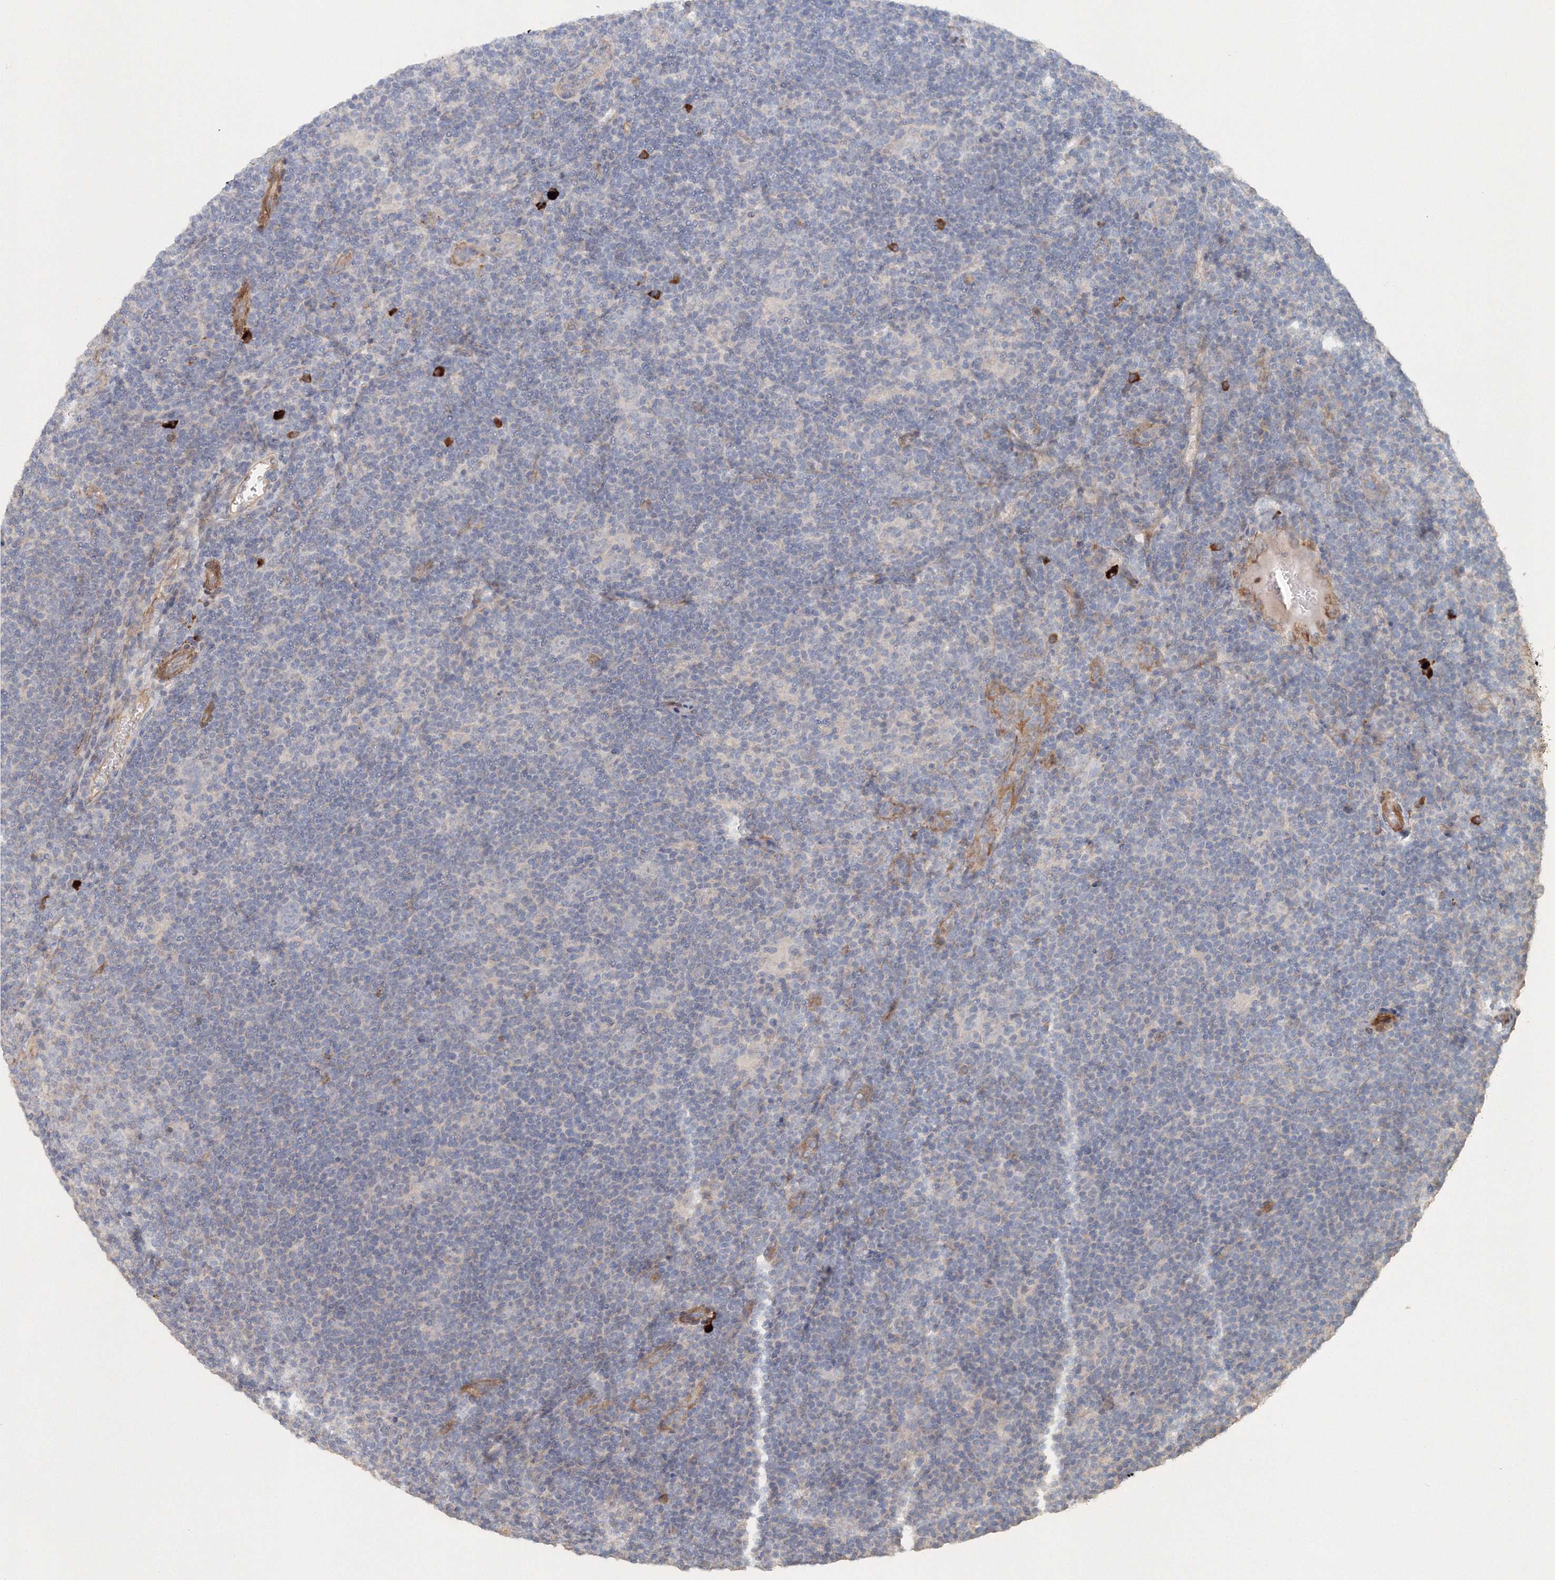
{"staining": {"intensity": "negative", "quantity": "none", "location": "none"}, "tissue": "lymphoma", "cell_type": "Tumor cells", "image_type": "cancer", "snomed": [{"axis": "morphology", "description": "Hodgkin's disease, NOS"}, {"axis": "topography", "description": "Lymph node"}], "caption": "An image of lymphoma stained for a protein exhibits no brown staining in tumor cells. (Stains: DAB (3,3'-diaminobenzidine) immunohistochemistry with hematoxylin counter stain, Microscopy: brightfield microscopy at high magnification).", "gene": "NALF2", "patient": {"sex": "female", "age": 57}}